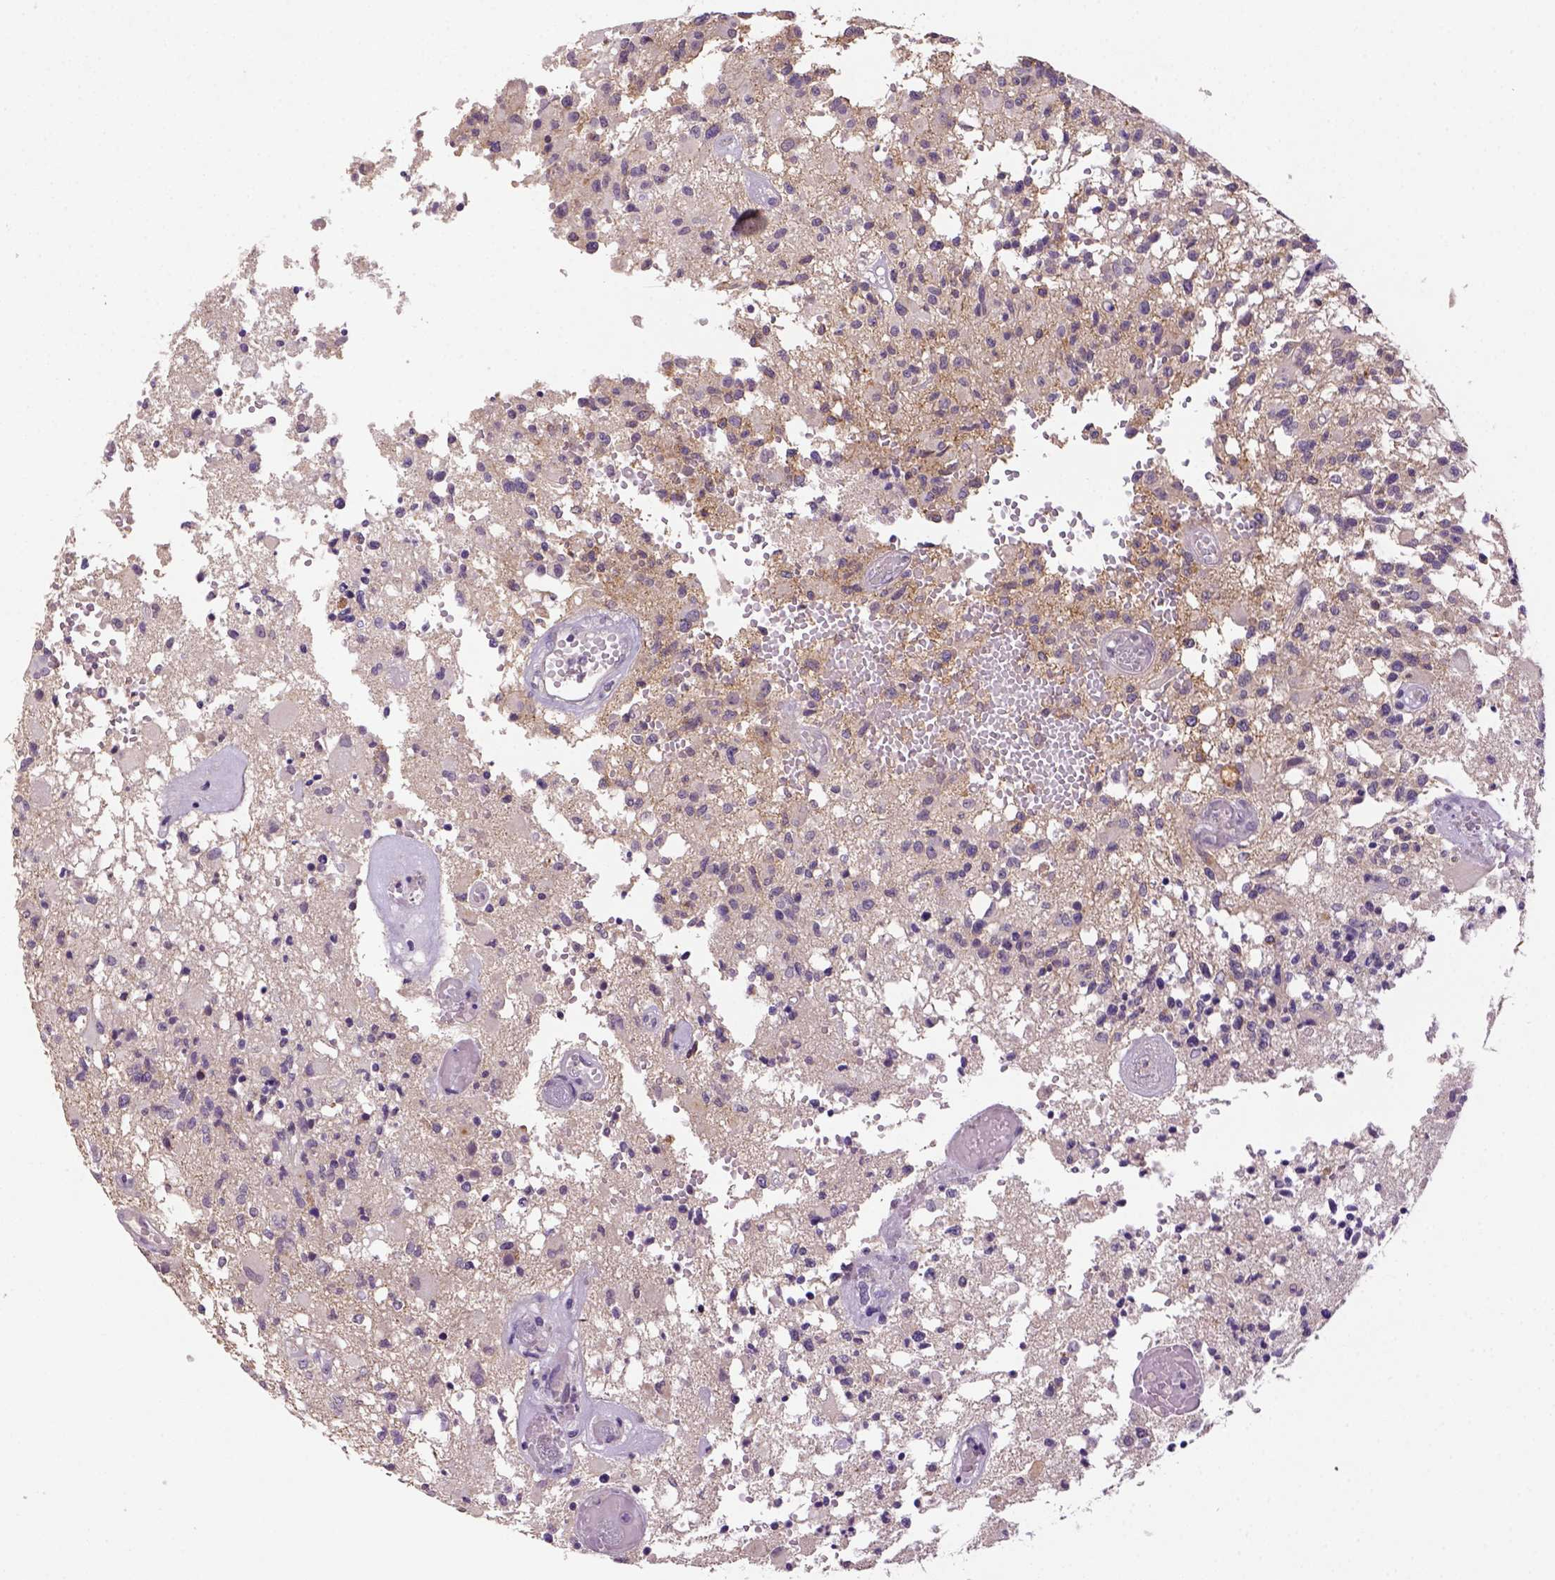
{"staining": {"intensity": "negative", "quantity": "none", "location": "none"}, "tissue": "glioma", "cell_type": "Tumor cells", "image_type": "cancer", "snomed": [{"axis": "morphology", "description": "Glioma, malignant, High grade"}, {"axis": "topography", "description": "Brain"}], "caption": "This micrograph is of malignant glioma (high-grade) stained with IHC to label a protein in brown with the nuclei are counter-stained blue. There is no positivity in tumor cells.", "gene": "NLGN2", "patient": {"sex": "female", "age": 63}}